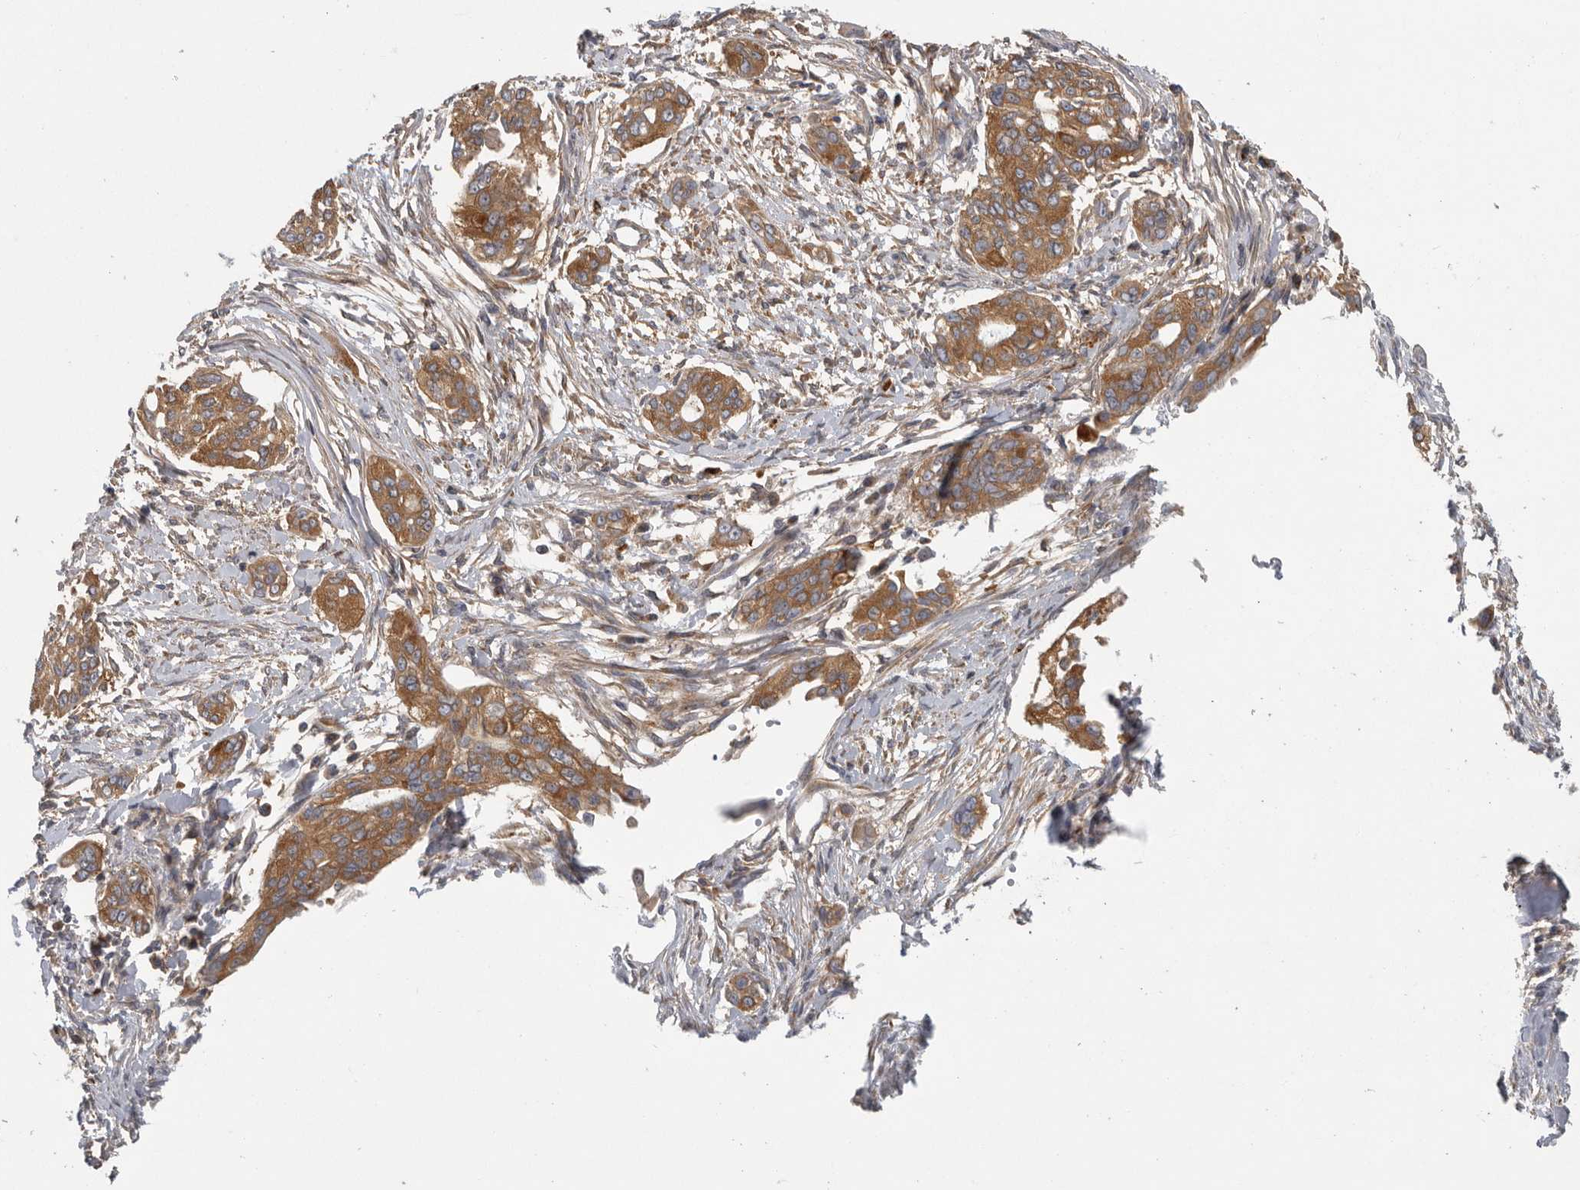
{"staining": {"intensity": "moderate", "quantity": ">75%", "location": "cytoplasmic/membranous"}, "tissue": "pancreatic cancer", "cell_type": "Tumor cells", "image_type": "cancer", "snomed": [{"axis": "morphology", "description": "Adenocarcinoma, NOS"}, {"axis": "topography", "description": "Pancreas"}], "caption": "Human adenocarcinoma (pancreatic) stained for a protein (brown) demonstrates moderate cytoplasmic/membranous positive expression in about >75% of tumor cells.", "gene": "C1orf109", "patient": {"sex": "female", "age": 60}}